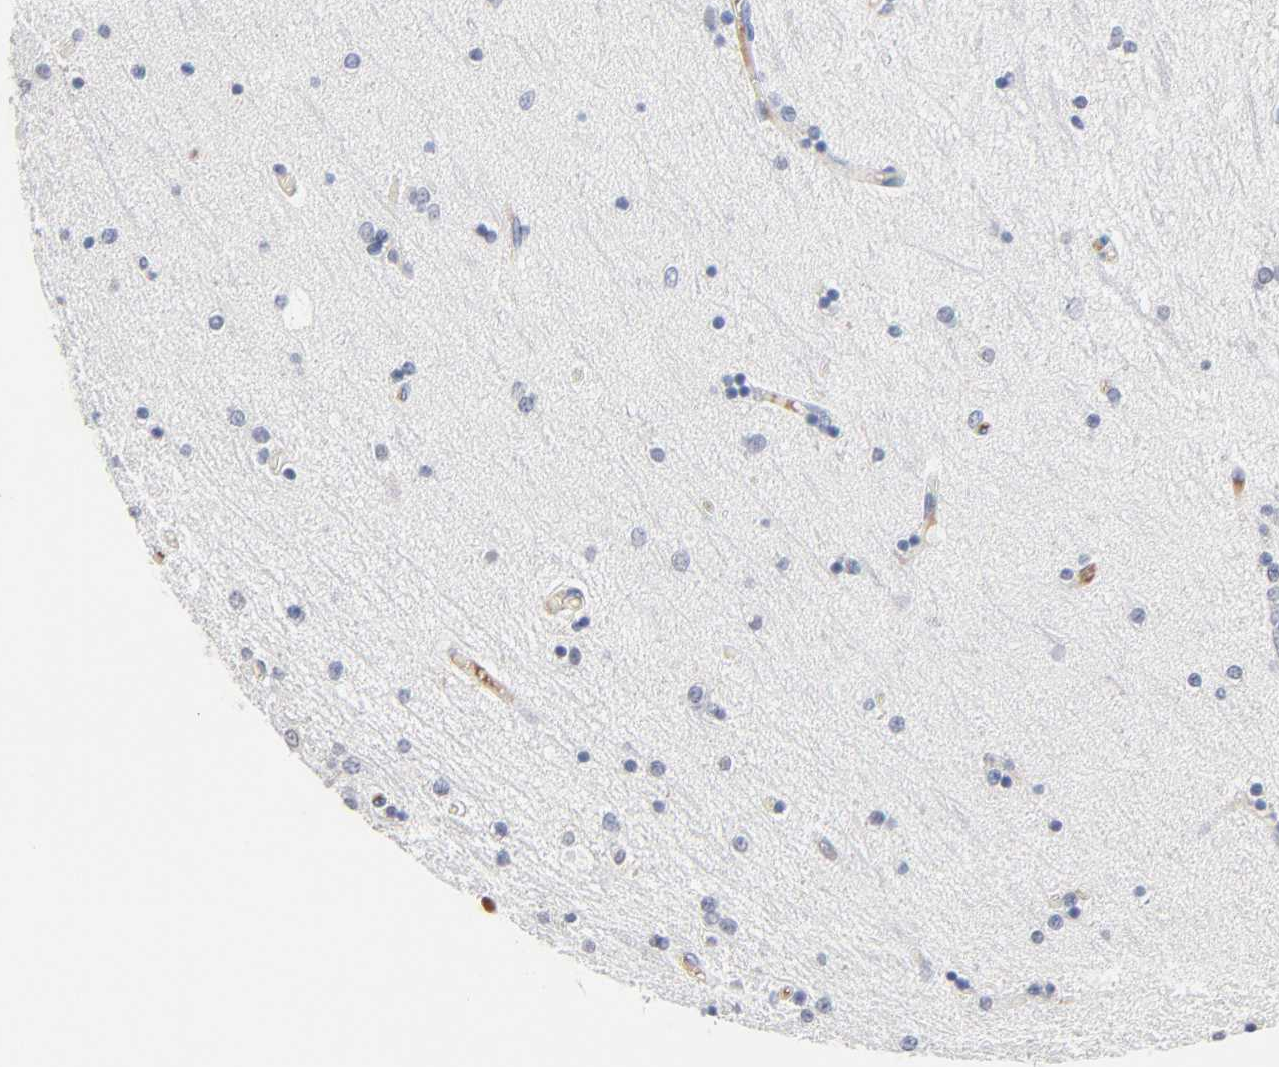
{"staining": {"intensity": "negative", "quantity": "none", "location": "none"}, "tissue": "hippocampus", "cell_type": "Glial cells", "image_type": "normal", "snomed": [{"axis": "morphology", "description": "Normal tissue, NOS"}, {"axis": "topography", "description": "Hippocampus"}], "caption": "Immunohistochemistry histopathology image of unremarkable human hippocampus stained for a protein (brown), which exhibits no positivity in glial cells.", "gene": "SERPINA4", "patient": {"sex": "female", "age": 54}}